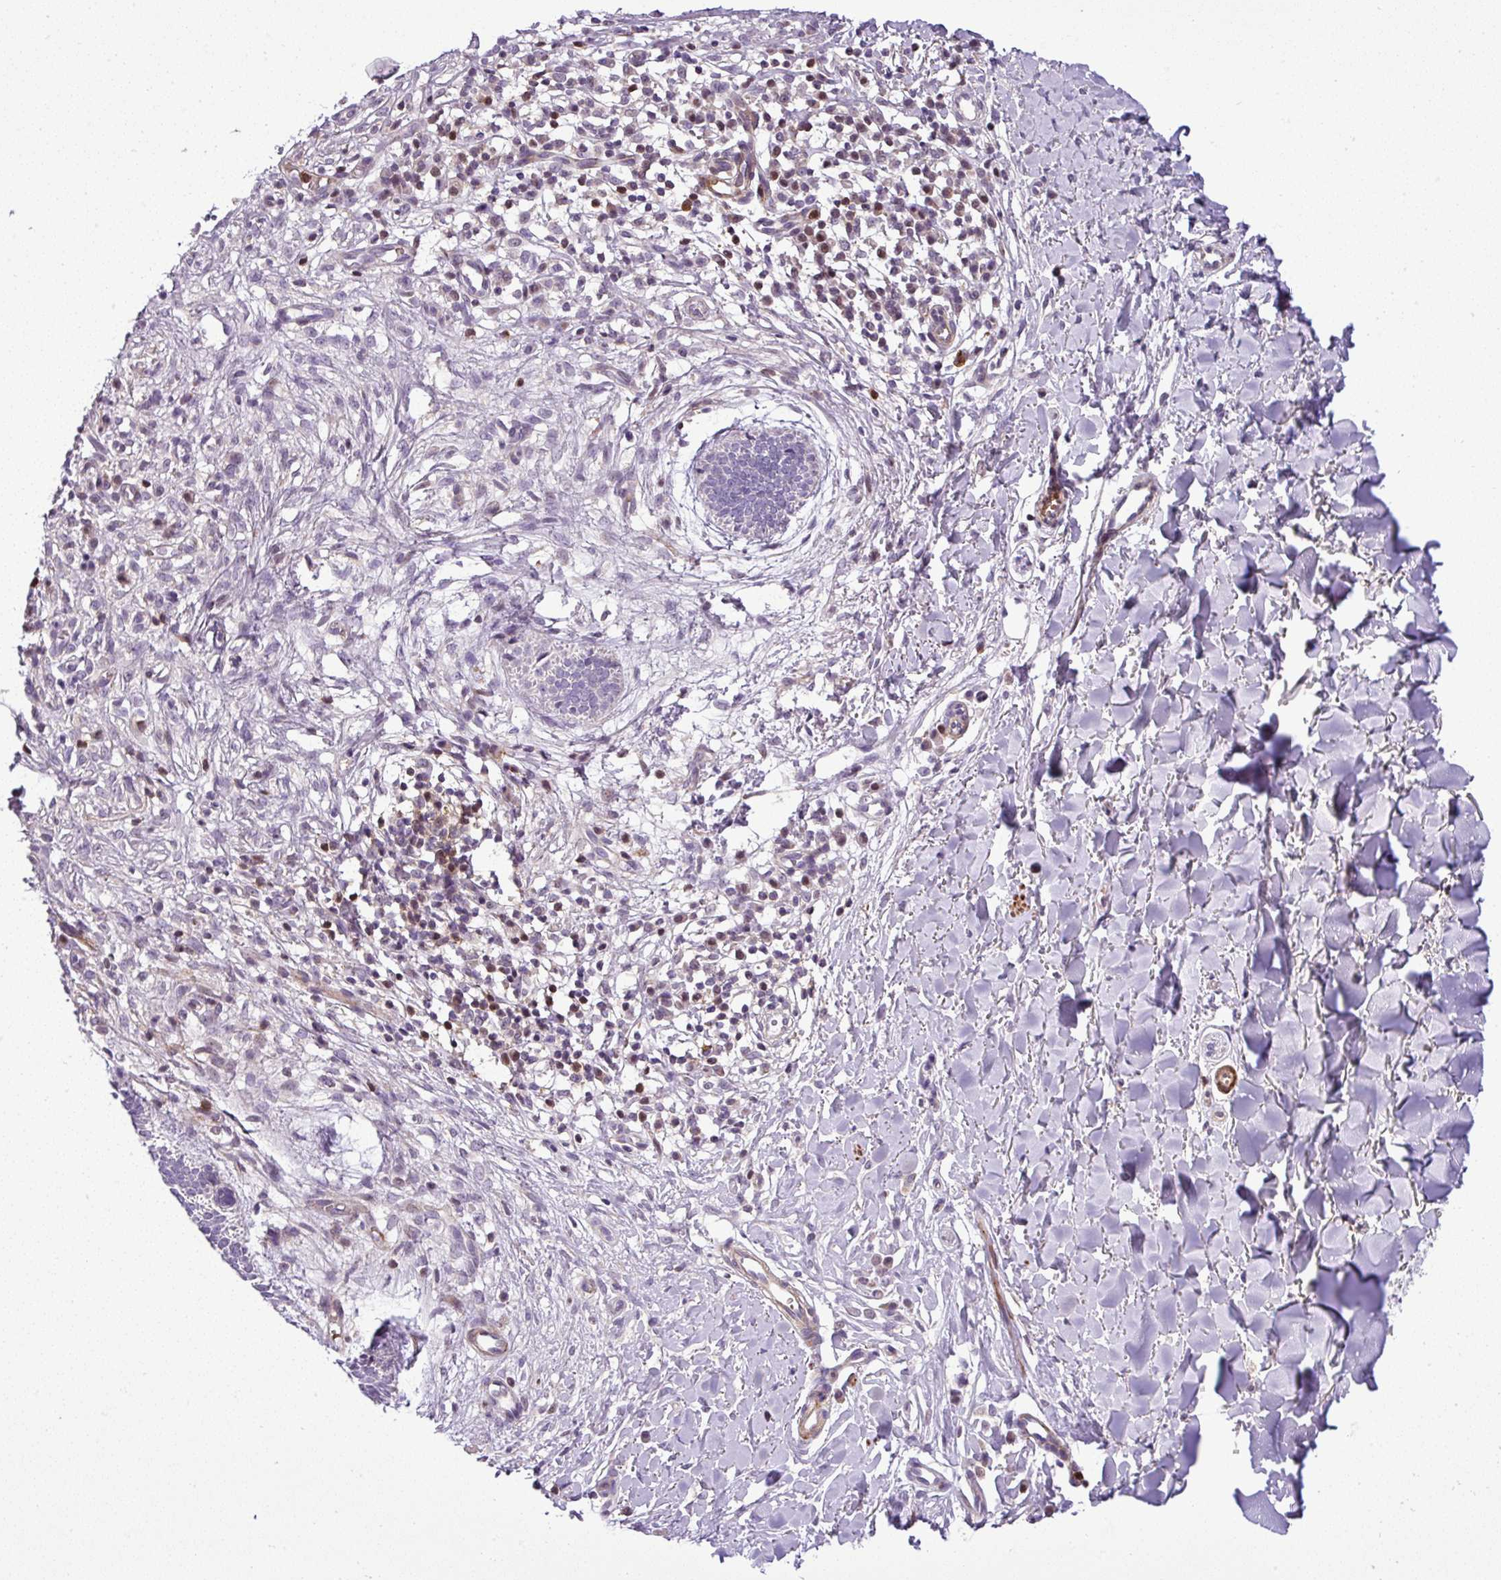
{"staining": {"intensity": "negative", "quantity": "none", "location": "none"}, "tissue": "skin cancer", "cell_type": "Tumor cells", "image_type": "cancer", "snomed": [{"axis": "morphology", "description": "Basal cell carcinoma"}, {"axis": "topography", "description": "Skin"}], "caption": "High magnification brightfield microscopy of skin cancer (basal cell carcinoma) stained with DAB (3,3'-diaminobenzidine) (brown) and counterstained with hematoxylin (blue): tumor cells show no significant staining.", "gene": "NBEAL2", "patient": {"sex": "male", "age": 49}}